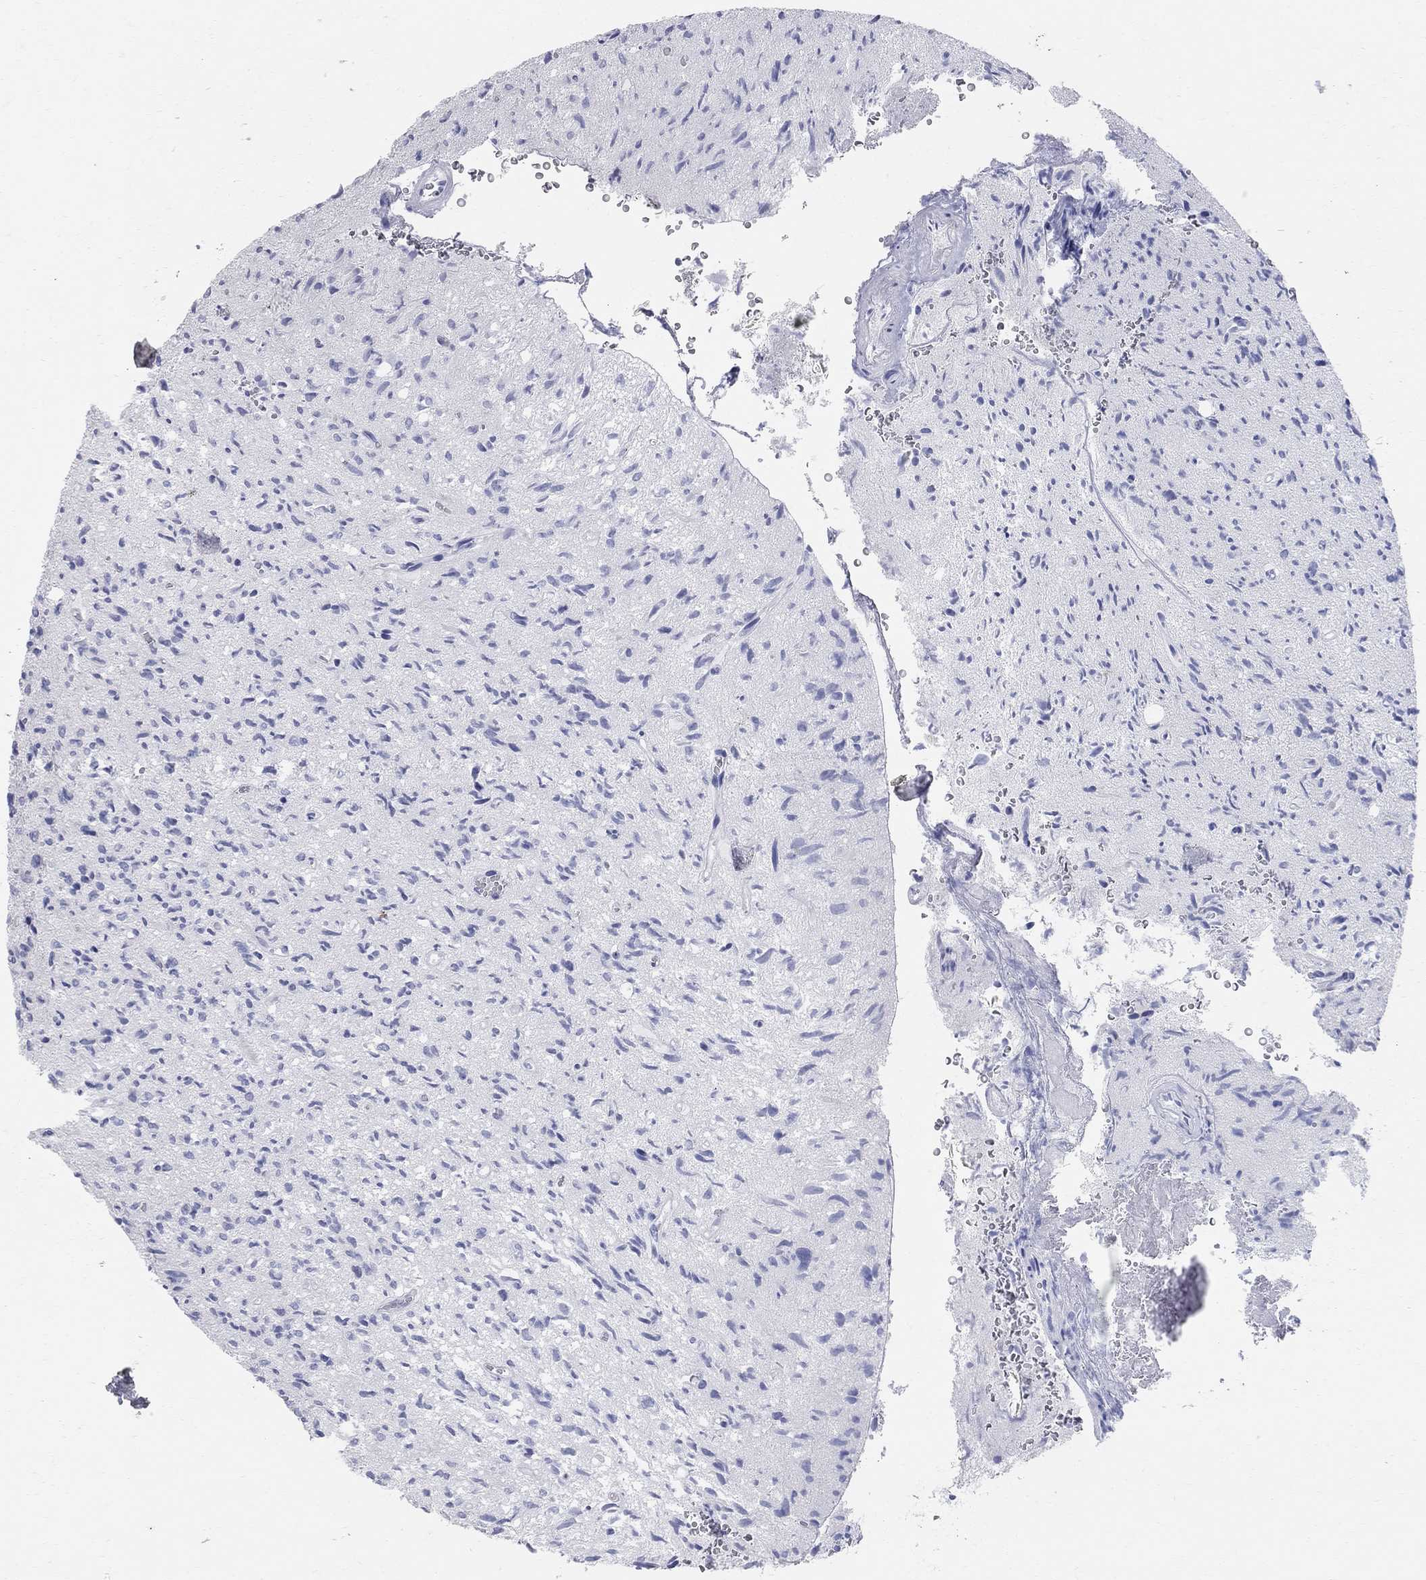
{"staining": {"intensity": "negative", "quantity": "none", "location": "none"}, "tissue": "glioma", "cell_type": "Tumor cells", "image_type": "cancer", "snomed": [{"axis": "morphology", "description": "Glioma, malignant, High grade"}, {"axis": "topography", "description": "Brain"}], "caption": "An immunohistochemistry image of glioma is shown. There is no staining in tumor cells of glioma. Brightfield microscopy of IHC stained with DAB (brown) and hematoxylin (blue), captured at high magnification.", "gene": "AOX1", "patient": {"sex": "male", "age": 64}}